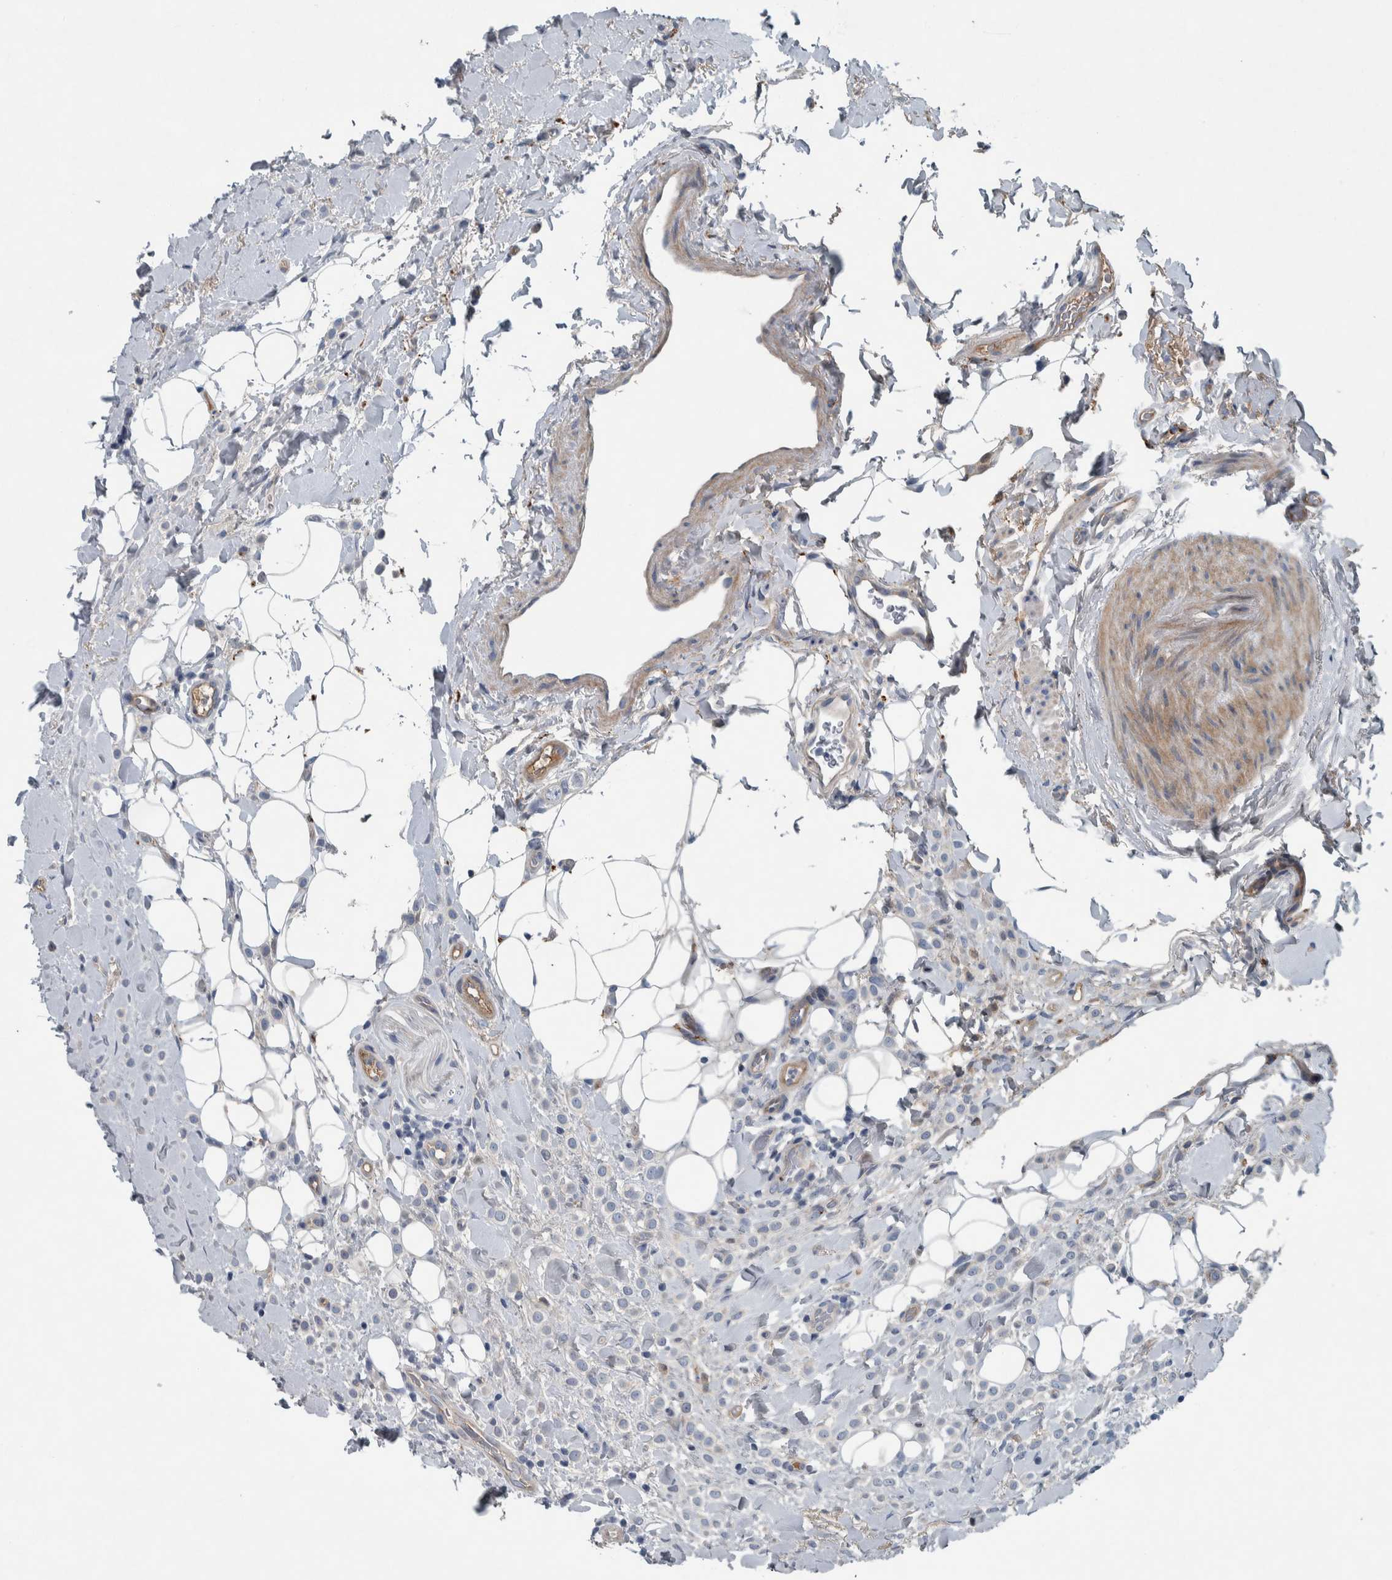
{"staining": {"intensity": "negative", "quantity": "none", "location": "none"}, "tissue": "breast cancer", "cell_type": "Tumor cells", "image_type": "cancer", "snomed": [{"axis": "morphology", "description": "Normal tissue, NOS"}, {"axis": "morphology", "description": "Lobular carcinoma"}, {"axis": "topography", "description": "Breast"}], "caption": "Tumor cells are negative for protein expression in human breast lobular carcinoma.", "gene": "SERPINC1", "patient": {"sex": "female", "age": 50}}